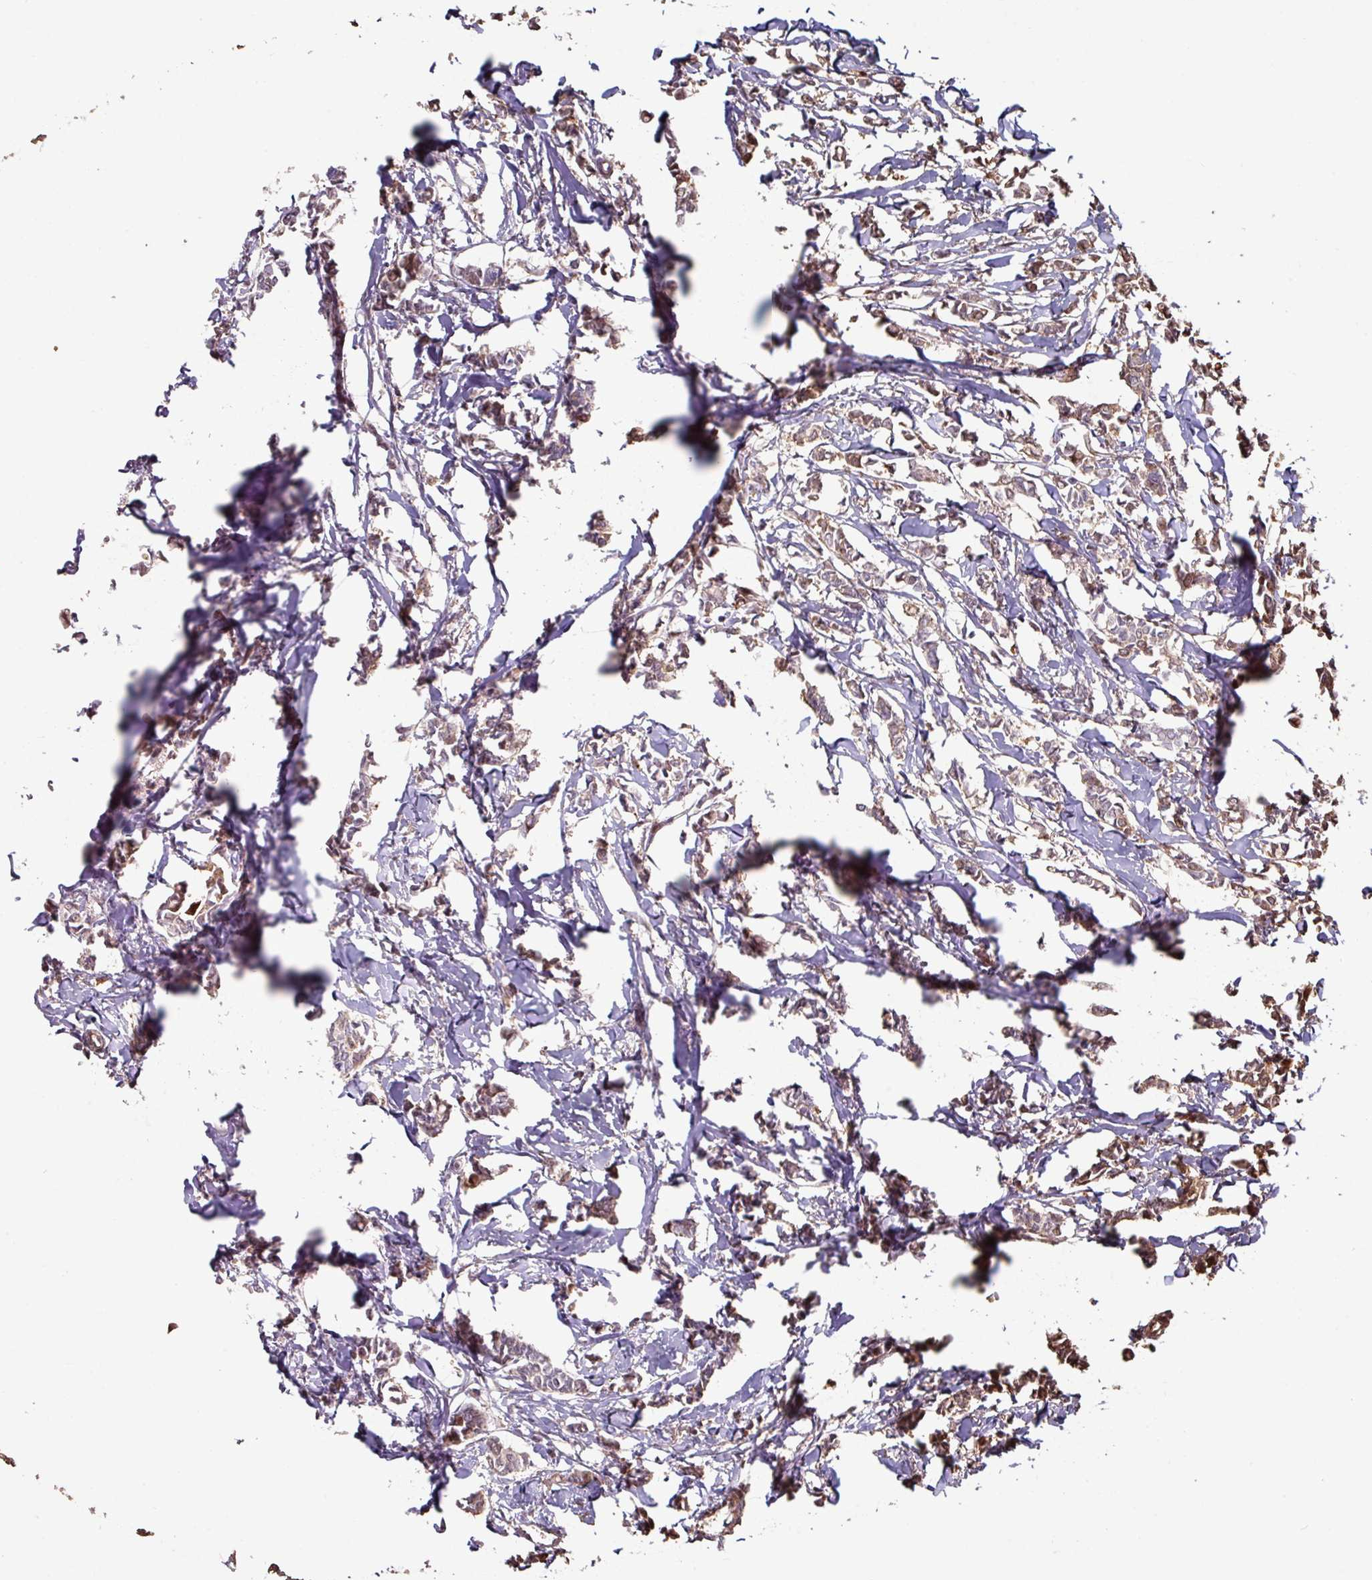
{"staining": {"intensity": "moderate", "quantity": "25%-75%", "location": "cytoplasmic/membranous"}, "tissue": "breast cancer", "cell_type": "Tumor cells", "image_type": "cancer", "snomed": [{"axis": "morphology", "description": "Duct carcinoma"}, {"axis": "topography", "description": "Breast"}], "caption": "Brown immunohistochemical staining in intraductal carcinoma (breast) demonstrates moderate cytoplasmic/membranous expression in about 25%-75% of tumor cells.", "gene": "OR2D3", "patient": {"sex": "female", "age": 41}}